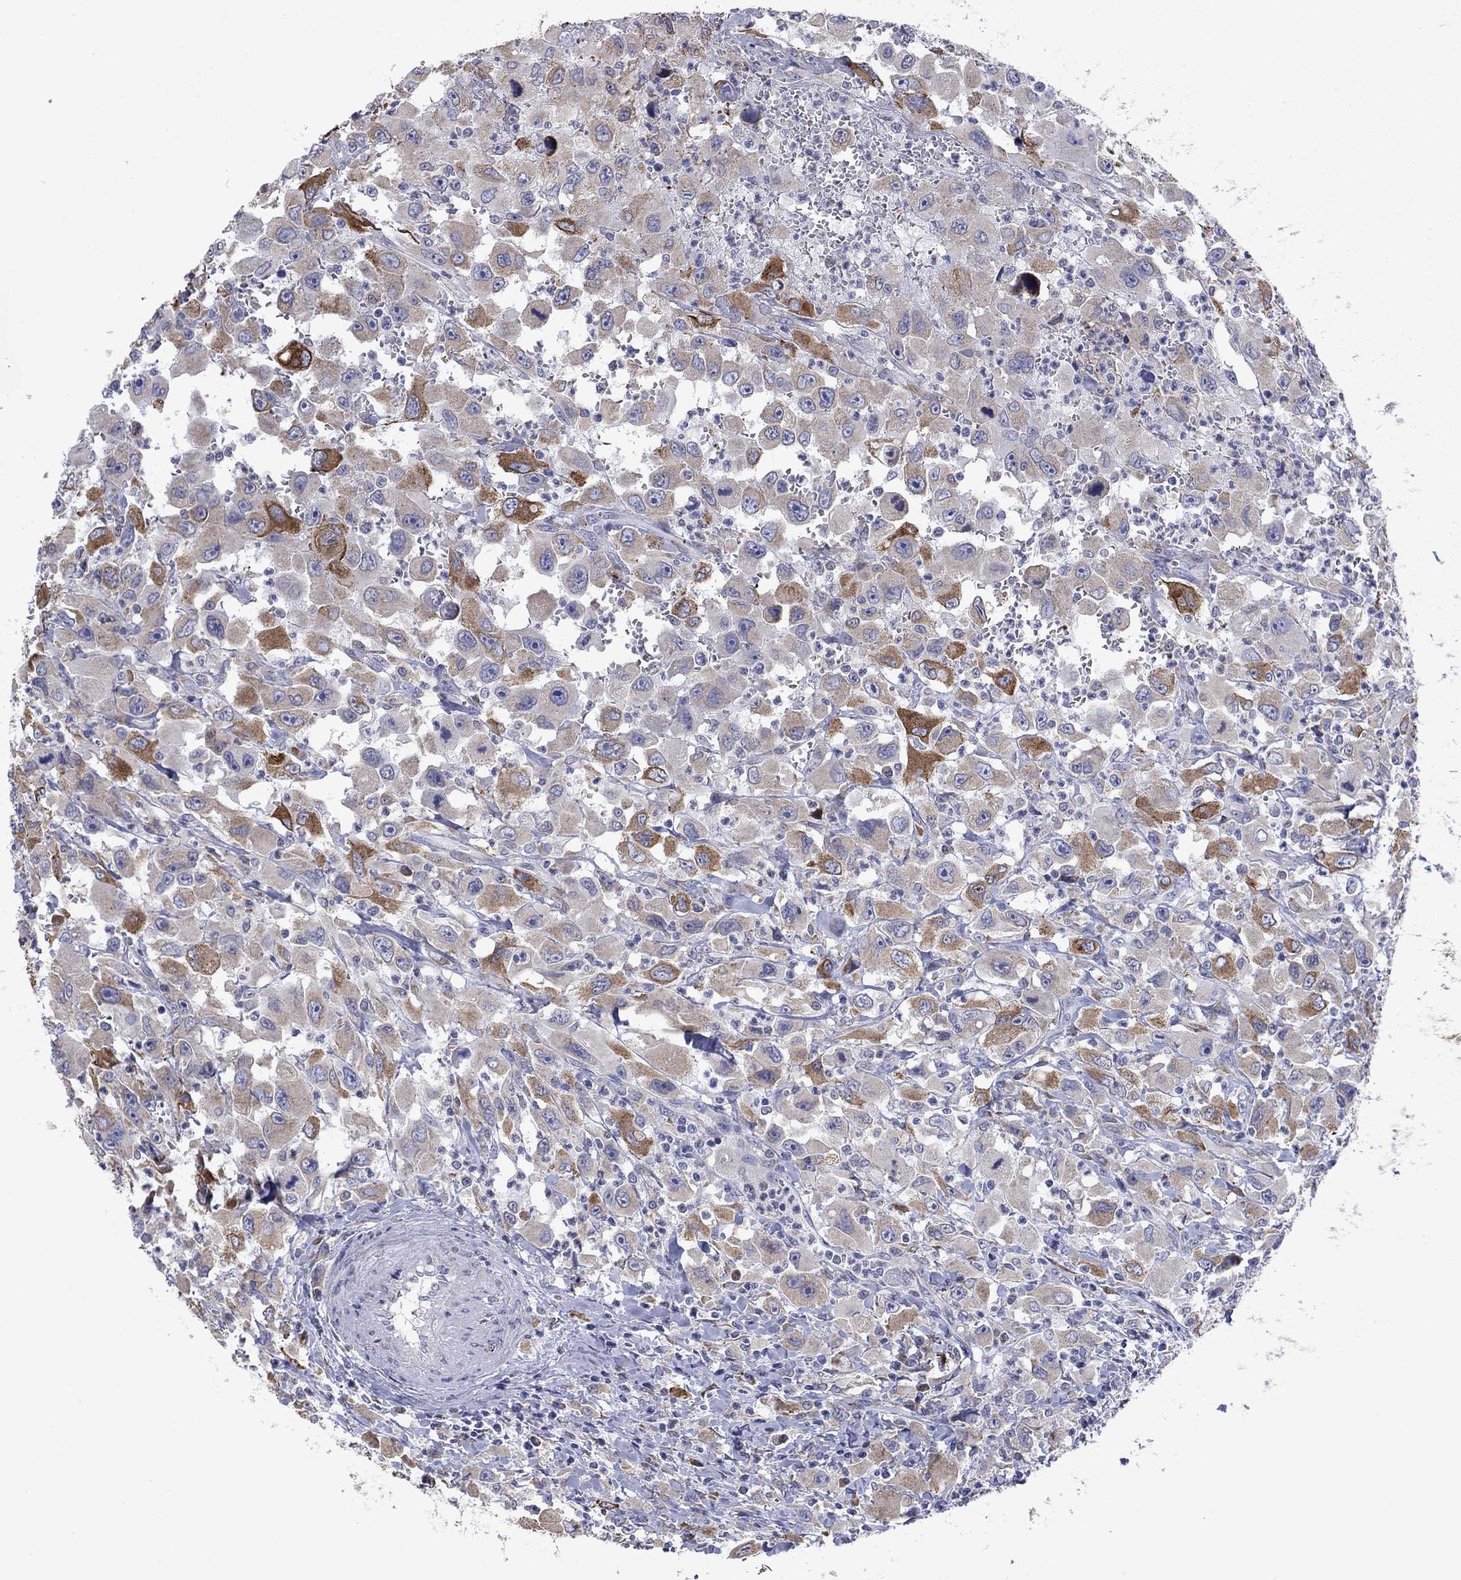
{"staining": {"intensity": "strong", "quantity": "<25%", "location": "cytoplasmic/membranous"}, "tissue": "head and neck cancer", "cell_type": "Tumor cells", "image_type": "cancer", "snomed": [{"axis": "morphology", "description": "Squamous cell carcinoma, NOS"}, {"axis": "morphology", "description": "Squamous cell carcinoma, metastatic, NOS"}, {"axis": "topography", "description": "Oral tissue"}, {"axis": "topography", "description": "Head-Neck"}], "caption": "Brown immunohistochemical staining in head and neck cancer (squamous cell carcinoma) demonstrates strong cytoplasmic/membranous expression in about <25% of tumor cells. Immunohistochemistry (ihc) stains the protein of interest in brown and the nuclei are stained blue.", "gene": "TMPRSS11A", "patient": {"sex": "female", "age": 85}}